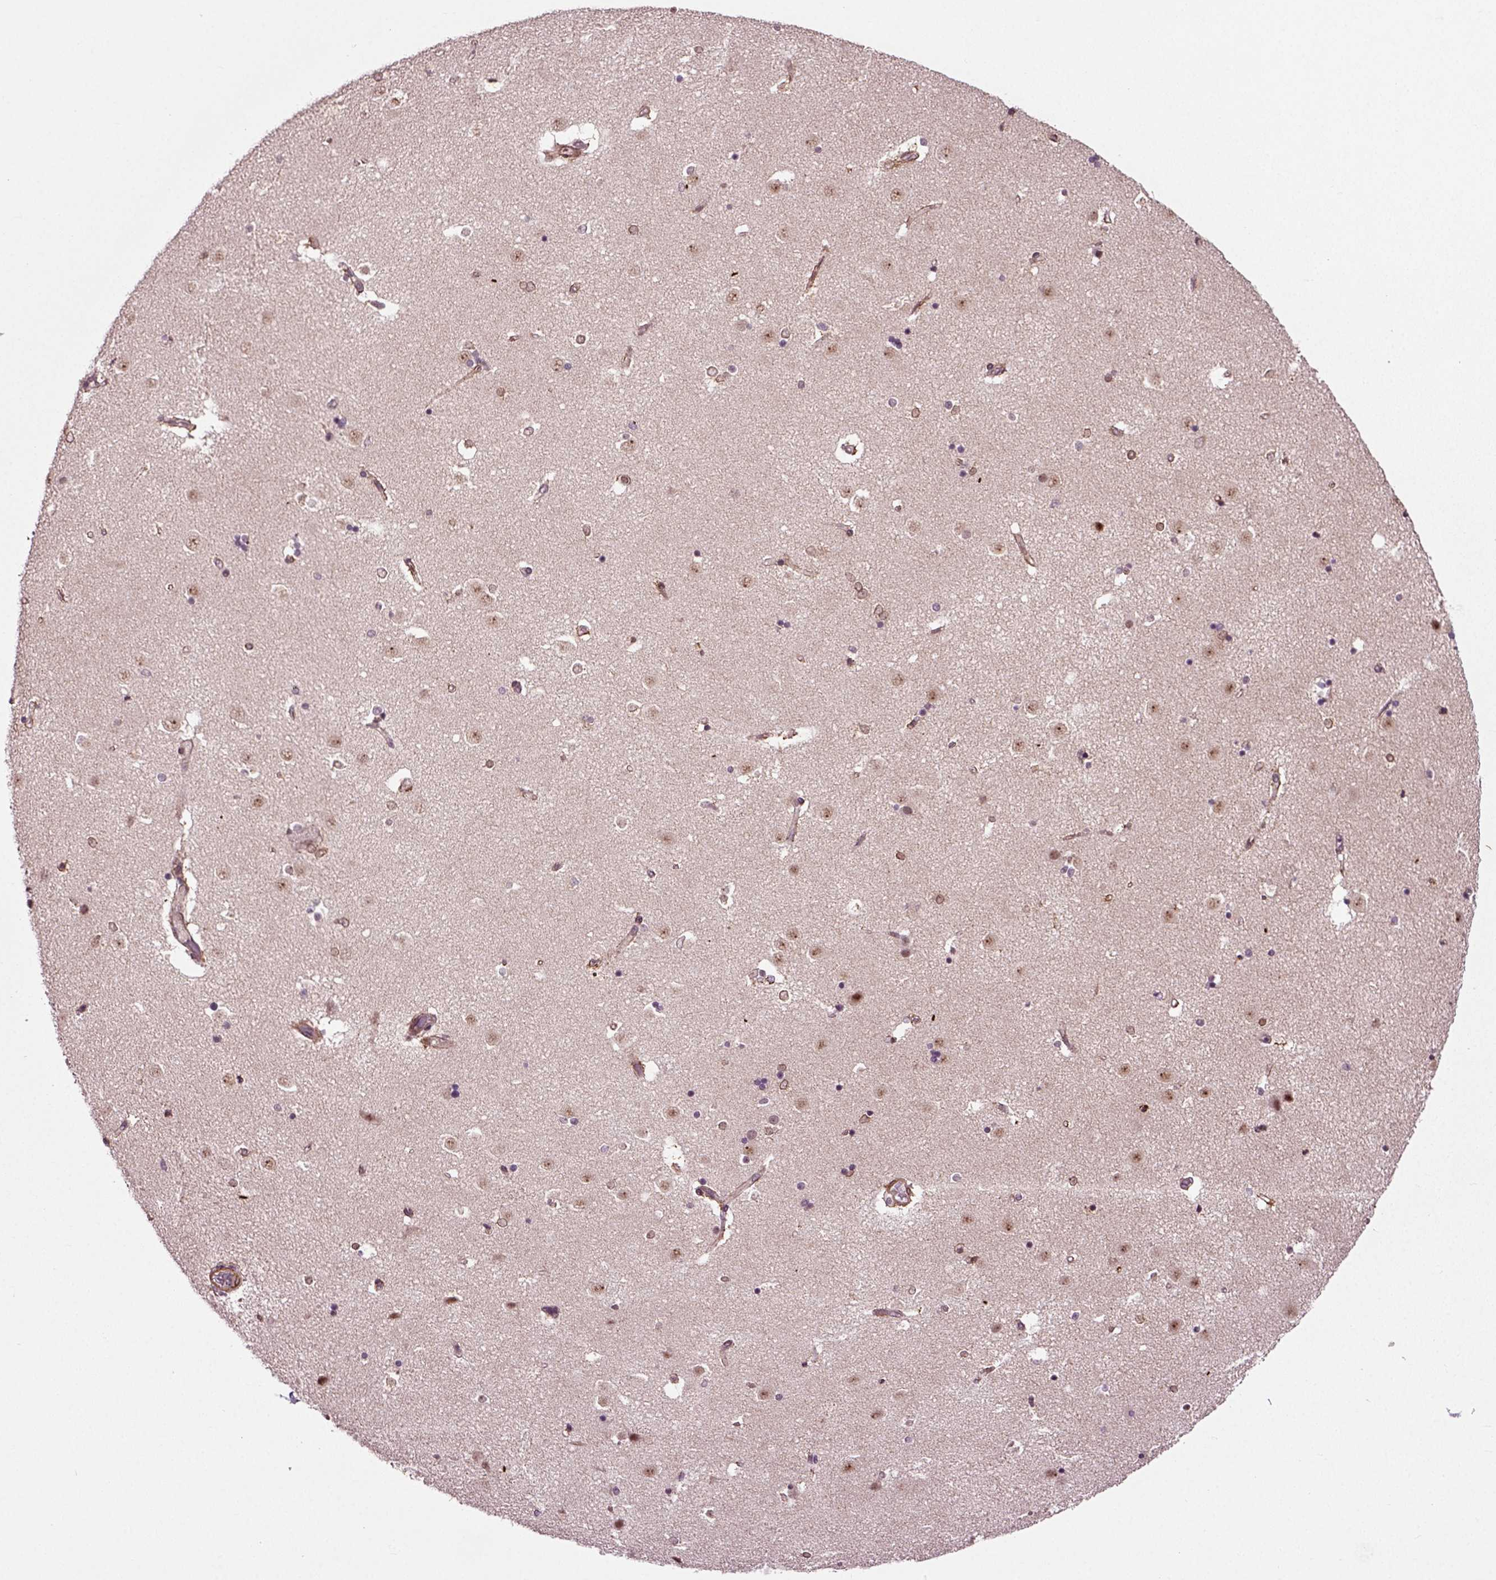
{"staining": {"intensity": "negative", "quantity": "none", "location": "none"}, "tissue": "caudate", "cell_type": "Glial cells", "image_type": "normal", "snomed": [{"axis": "morphology", "description": "Normal tissue, NOS"}, {"axis": "topography", "description": "Lateral ventricle wall"}], "caption": "Histopathology image shows no significant protein positivity in glial cells of unremarkable caudate. (DAB (3,3'-diaminobenzidine) immunohistochemistry (IHC) visualized using brightfield microscopy, high magnification).", "gene": "KNSTRN", "patient": {"sex": "male", "age": 51}}